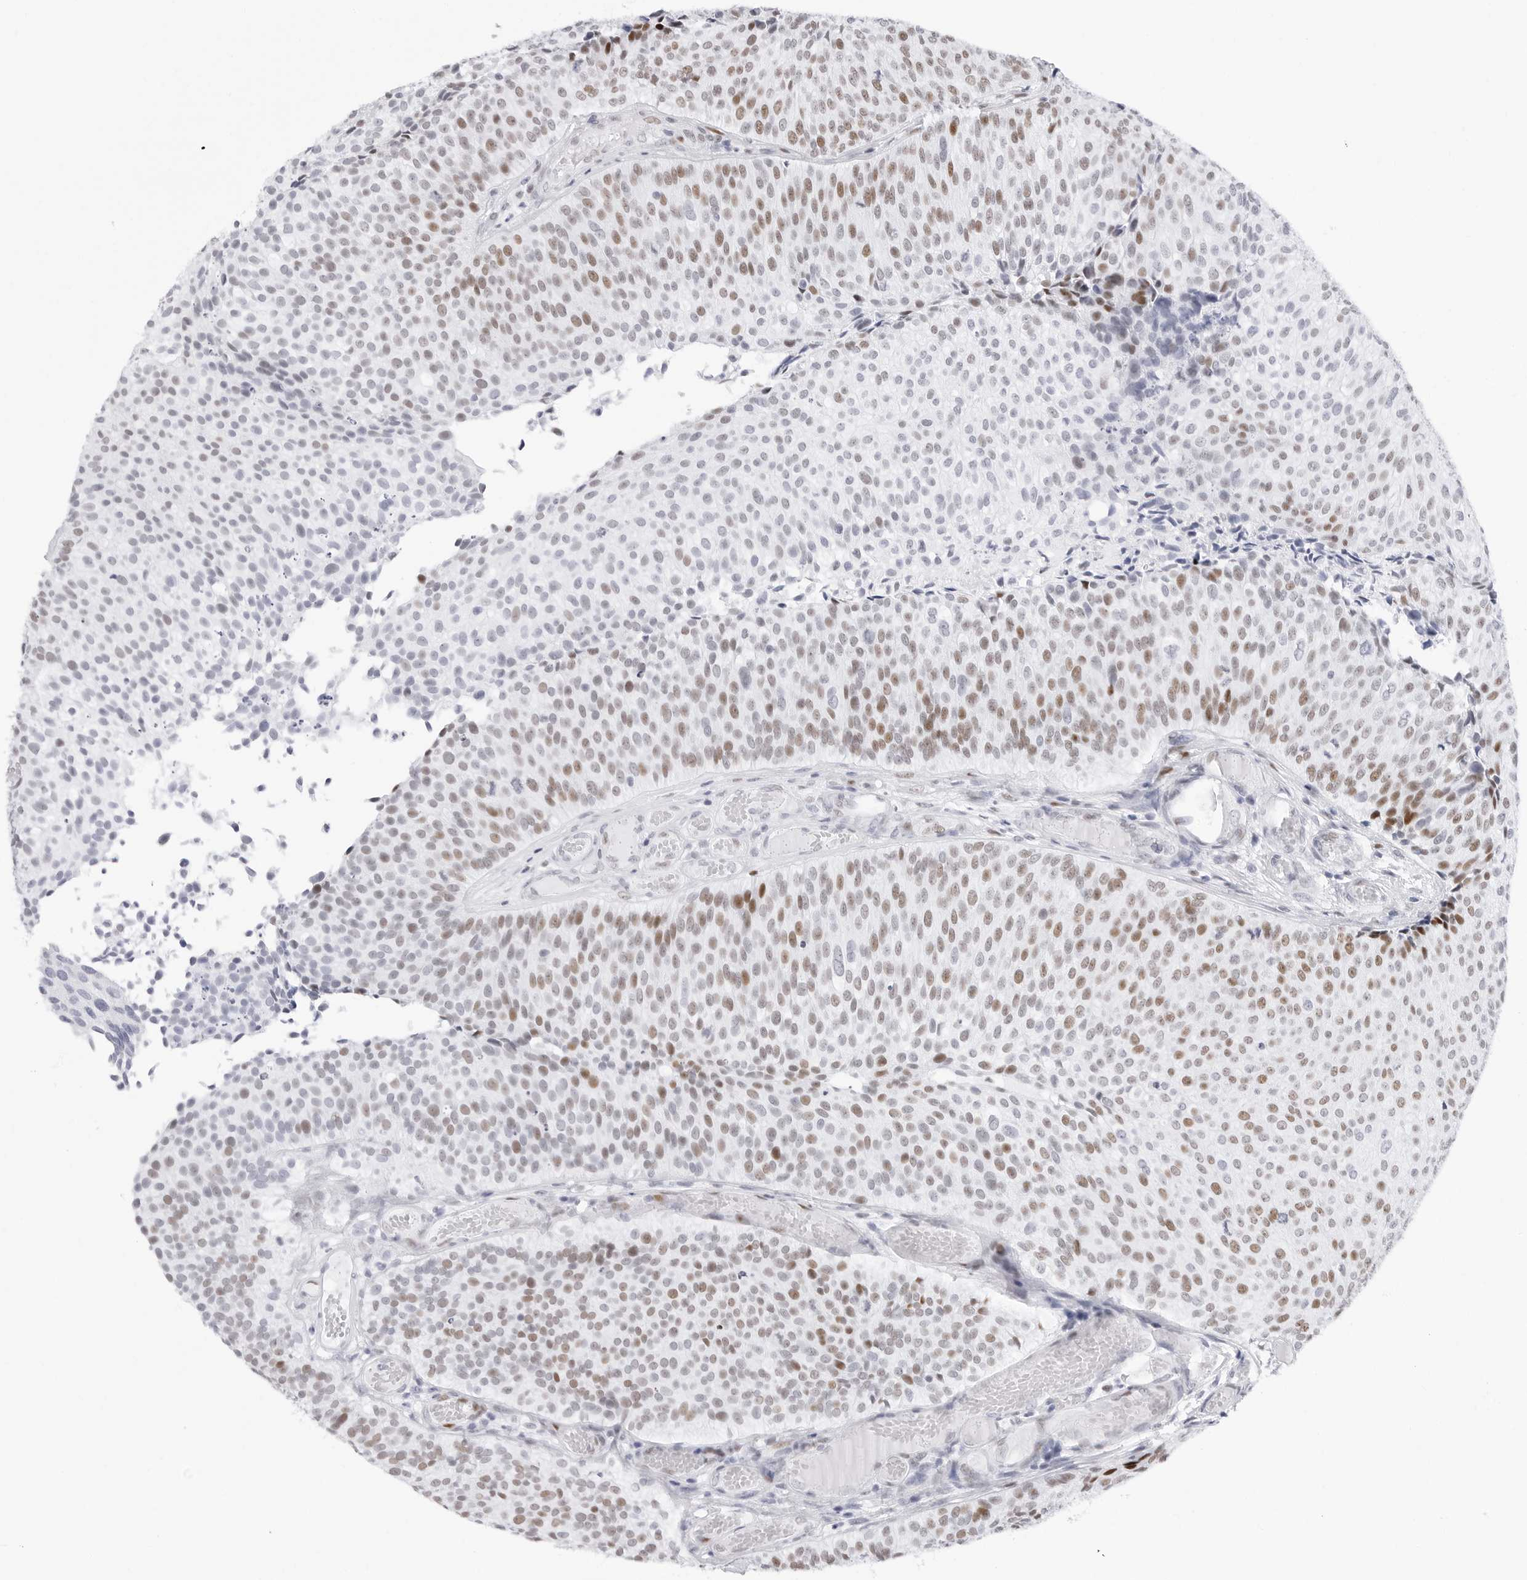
{"staining": {"intensity": "moderate", "quantity": "25%-75%", "location": "nuclear"}, "tissue": "urothelial cancer", "cell_type": "Tumor cells", "image_type": "cancer", "snomed": [{"axis": "morphology", "description": "Urothelial carcinoma, Low grade"}, {"axis": "topography", "description": "Urinary bladder"}], "caption": "A high-resolution image shows IHC staining of urothelial carcinoma (low-grade), which displays moderate nuclear expression in approximately 25%-75% of tumor cells. Using DAB (3,3'-diaminobenzidine) (brown) and hematoxylin (blue) stains, captured at high magnification using brightfield microscopy.", "gene": "NASP", "patient": {"sex": "male", "age": 86}}